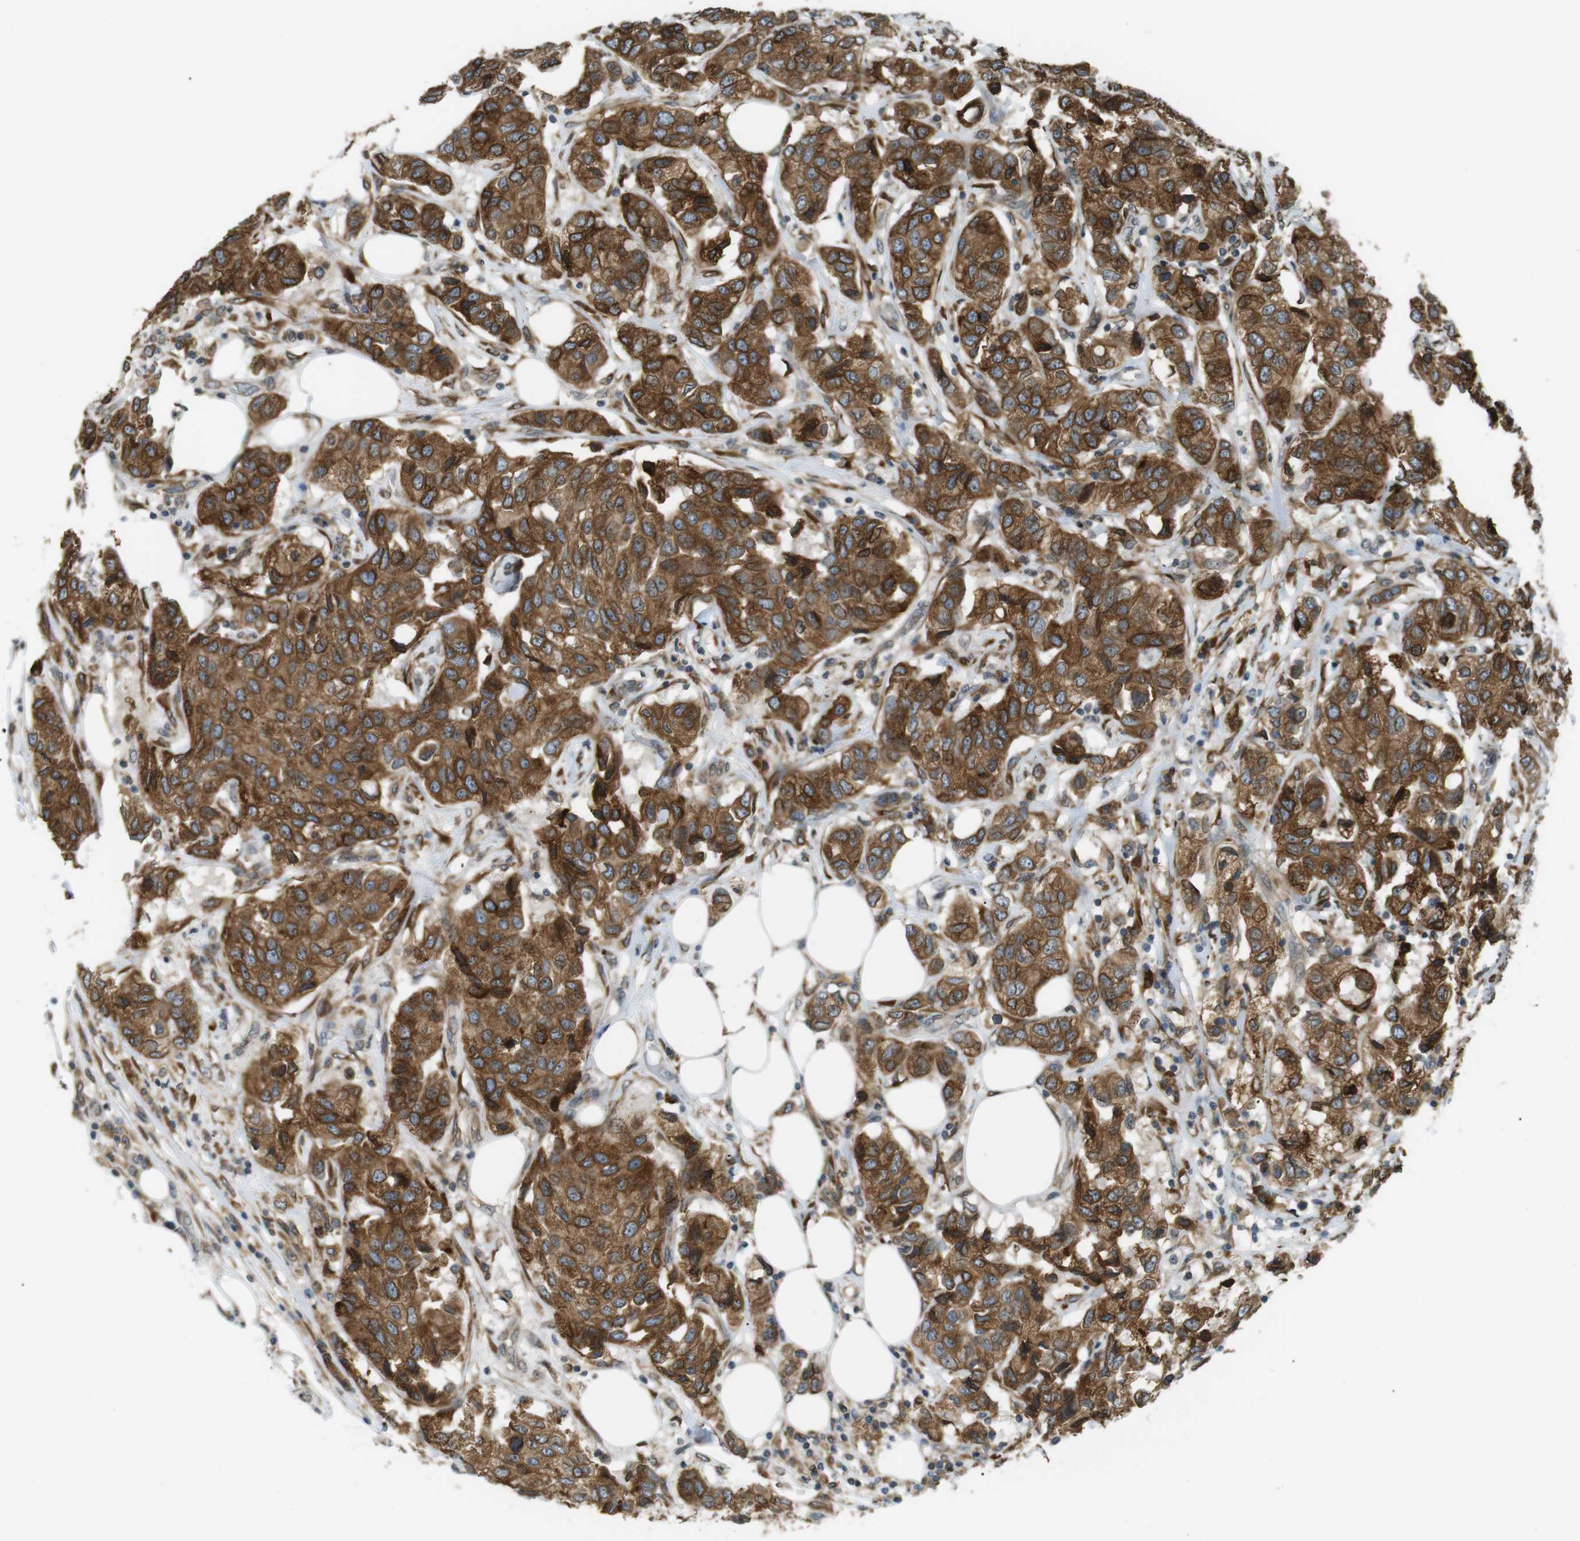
{"staining": {"intensity": "strong", "quantity": ">75%", "location": "cytoplasmic/membranous"}, "tissue": "breast cancer", "cell_type": "Tumor cells", "image_type": "cancer", "snomed": [{"axis": "morphology", "description": "Duct carcinoma"}, {"axis": "topography", "description": "Breast"}], "caption": "This micrograph reveals IHC staining of invasive ductal carcinoma (breast), with high strong cytoplasmic/membranous positivity in approximately >75% of tumor cells.", "gene": "TMED4", "patient": {"sex": "female", "age": 80}}